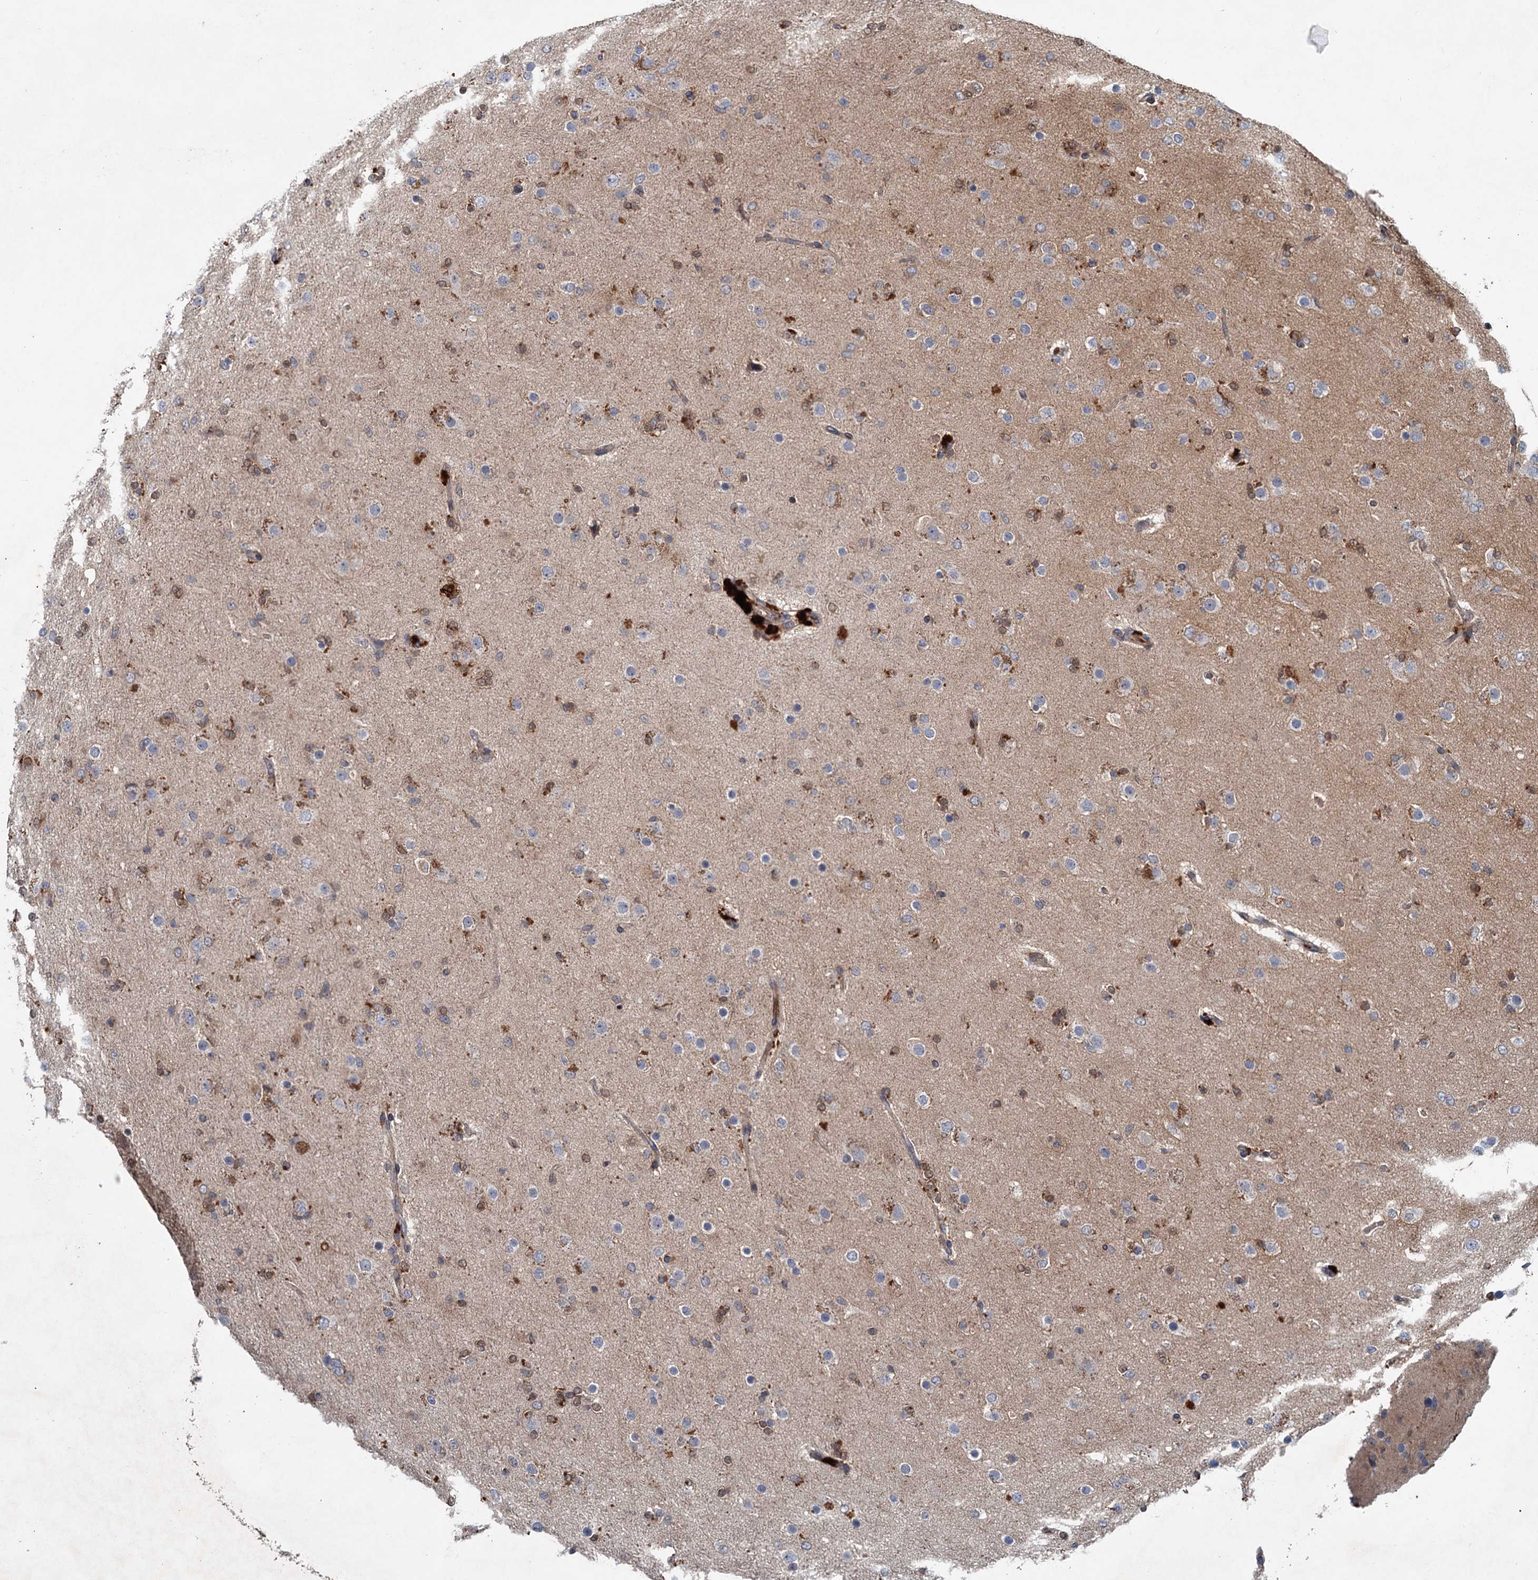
{"staining": {"intensity": "negative", "quantity": "none", "location": "none"}, "tissue": "glioma", "cell_type": "Tumor cells", "image_type": "cancer", "snomed": [{"axis": "morphology", "description": "Glioma, malignant, Low grade"}, {"axis": "topography", "description": "Brain"}], "caption": "The IHC micrograph has no significant staining in tumor cells of malignant glioma (low-grade) tissue.", "gene": "TAPBPL", "patient": {"sex": "male", "age": 65}}